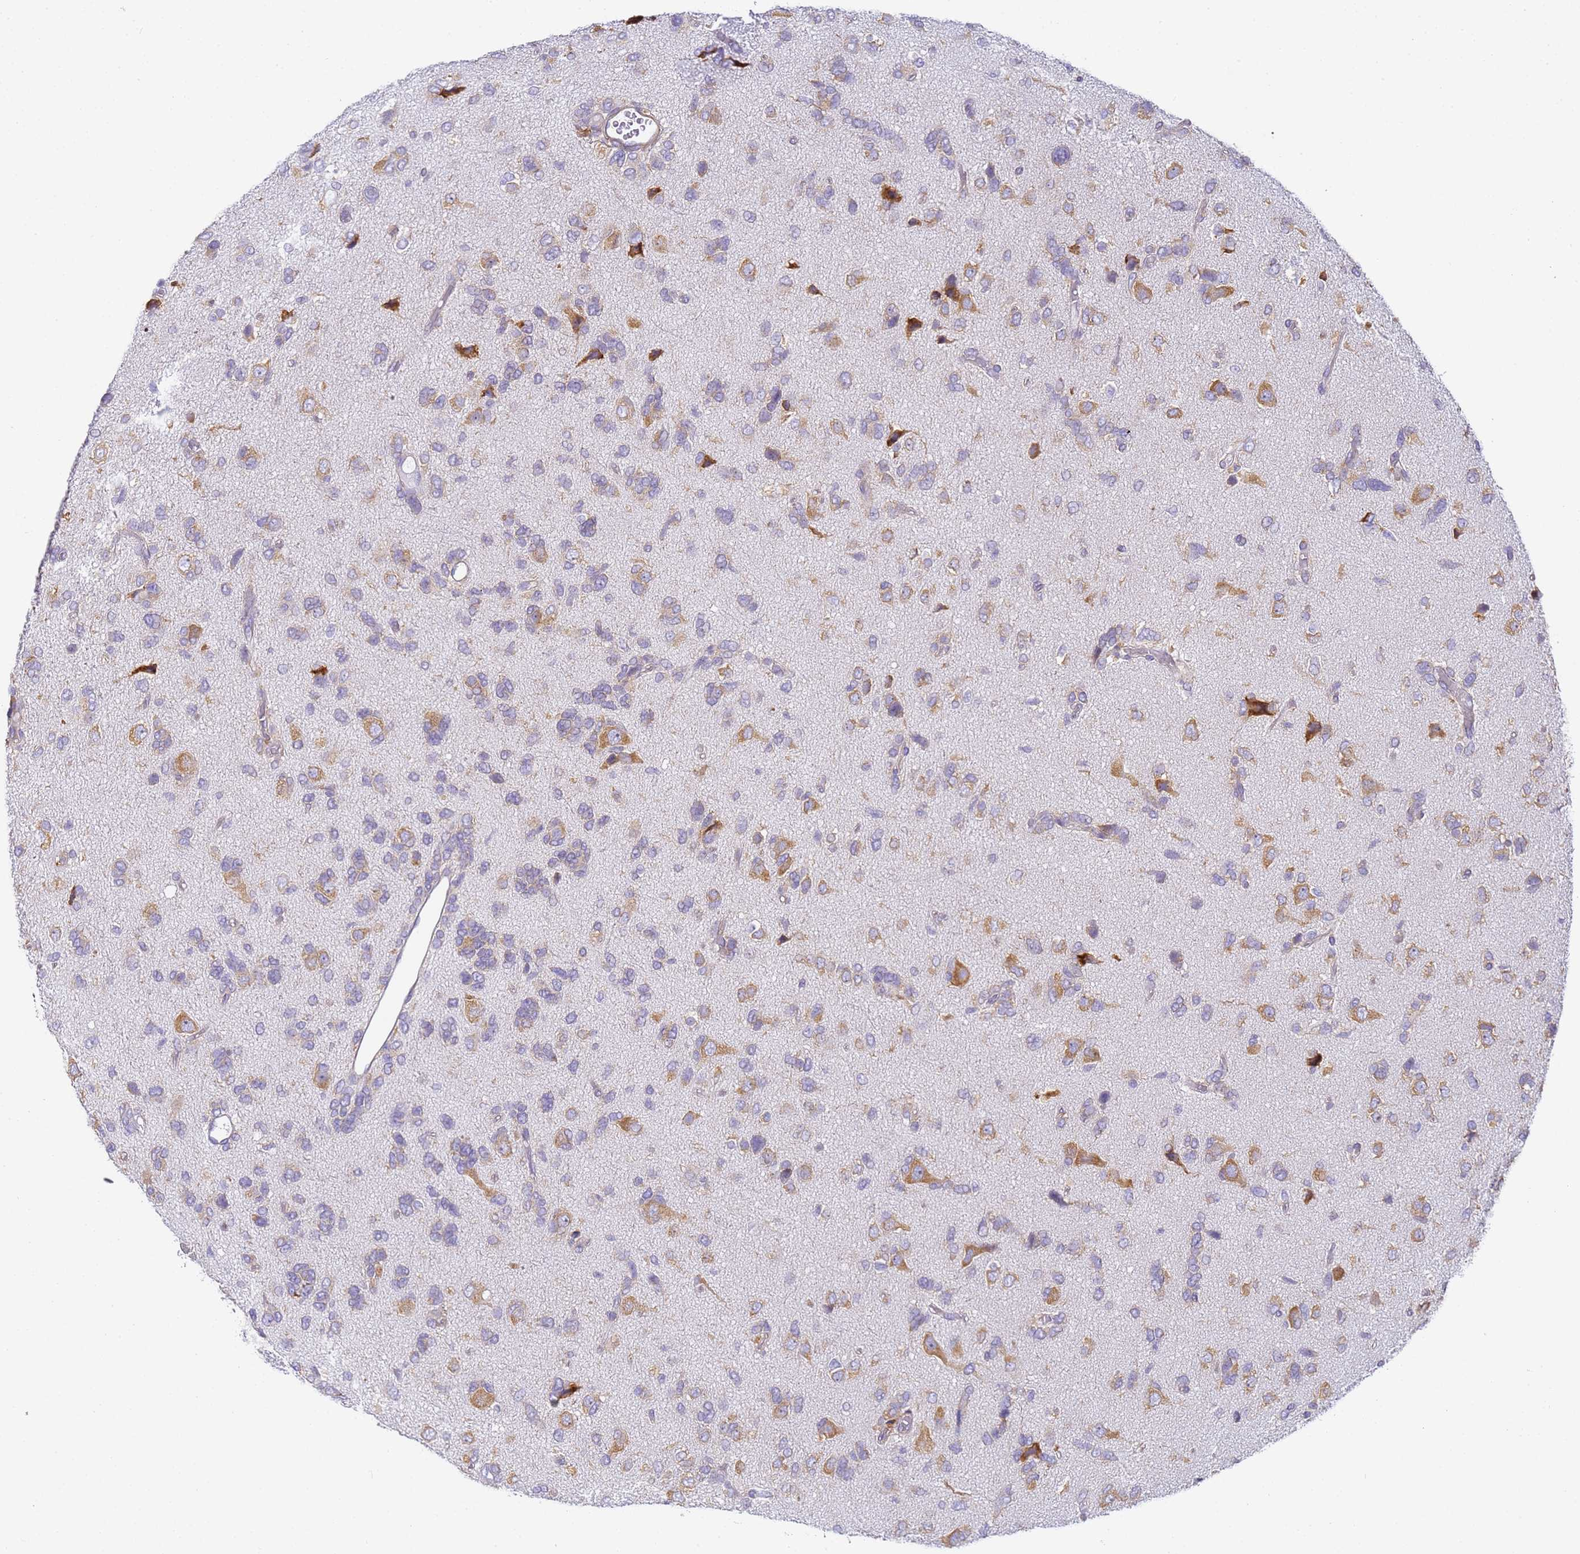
{"staining": {"intensity": "moderate", "quantity": "<25%", "location": "cytoplasmic/membranous"}, "tissue": "glioma", "cell_type": "Tumor cells", "image_type": "cancer", "snomed": [{"axis": "morphology", "description": "Glioma, malignant, High grade"}, {"axis": "topography", "description": "Brain"}], "caption": "Human malignant glioma (high-grade) stained with a brown dye demonstrates moderate cytoplasmic/membranous positive staining in approximately <25% of tumor cells.", "gene": "RPL13A", "patient": {"sex": "female", "age": 59}}